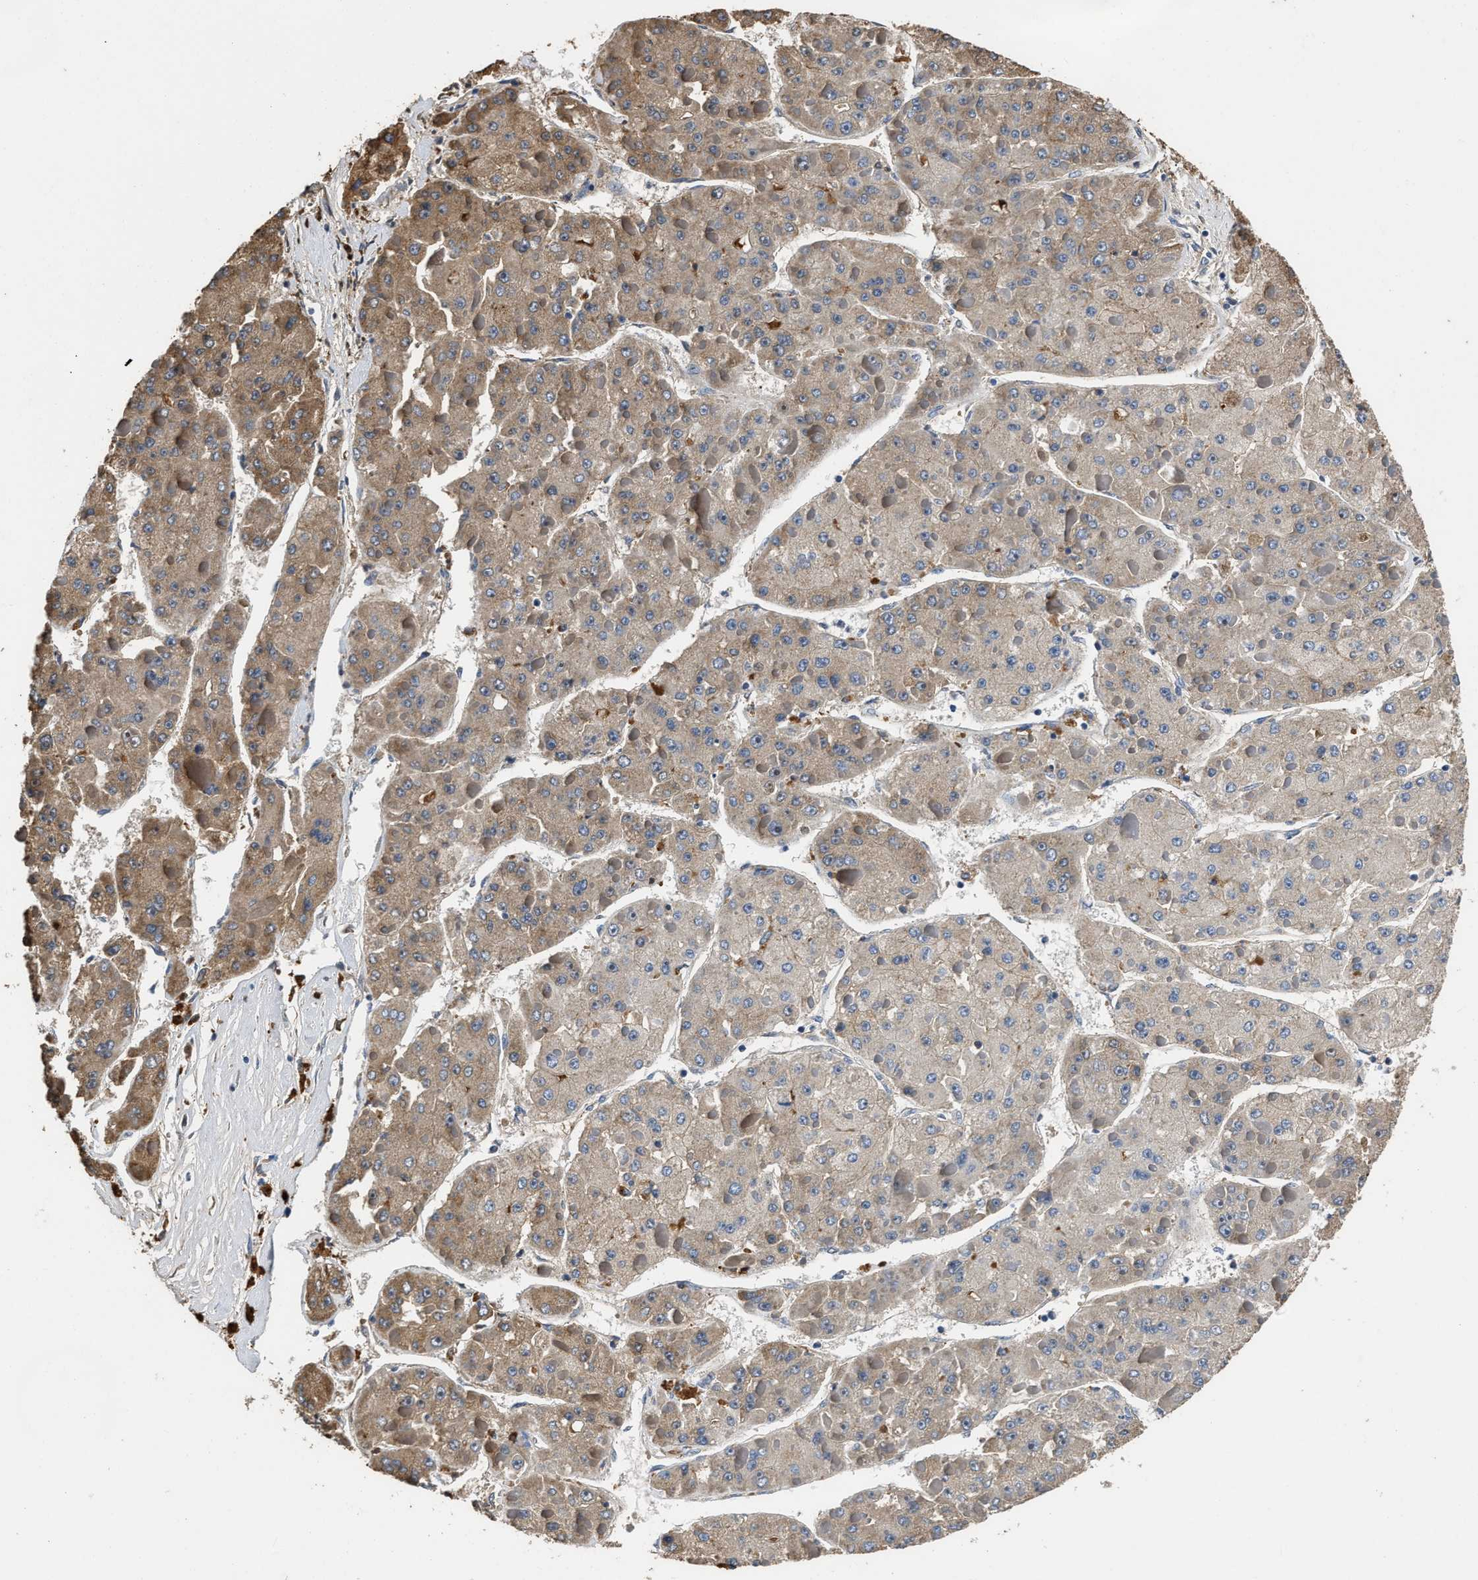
{"staining": {"intensity": "moderate", "quantity": ">75%", "location": "cytoplasmic/membranous"}, "tissue": "liver cancer", "cell_type": "Tumor cells", "image_type": "cancer", "snomed": [{"axis": "morphology", "description": "Carcinoma, Hepatocellular, NOS"}, {"axis": "topography", "description": "Liver"}], "caption": "Immunohistochemistry photomicrograph of neoplastic tissue: human hepatocellular carcinoma (liver) stained using immunohistochemistry demonstrates medium levels of moderate protein expression localized specifically in the cytoplasmic/membranous of tumor cells, appearing as a cytoplasmic/membranous brown color.", "gene": "C3", "patient": {"sex": "female", "age": 73}}